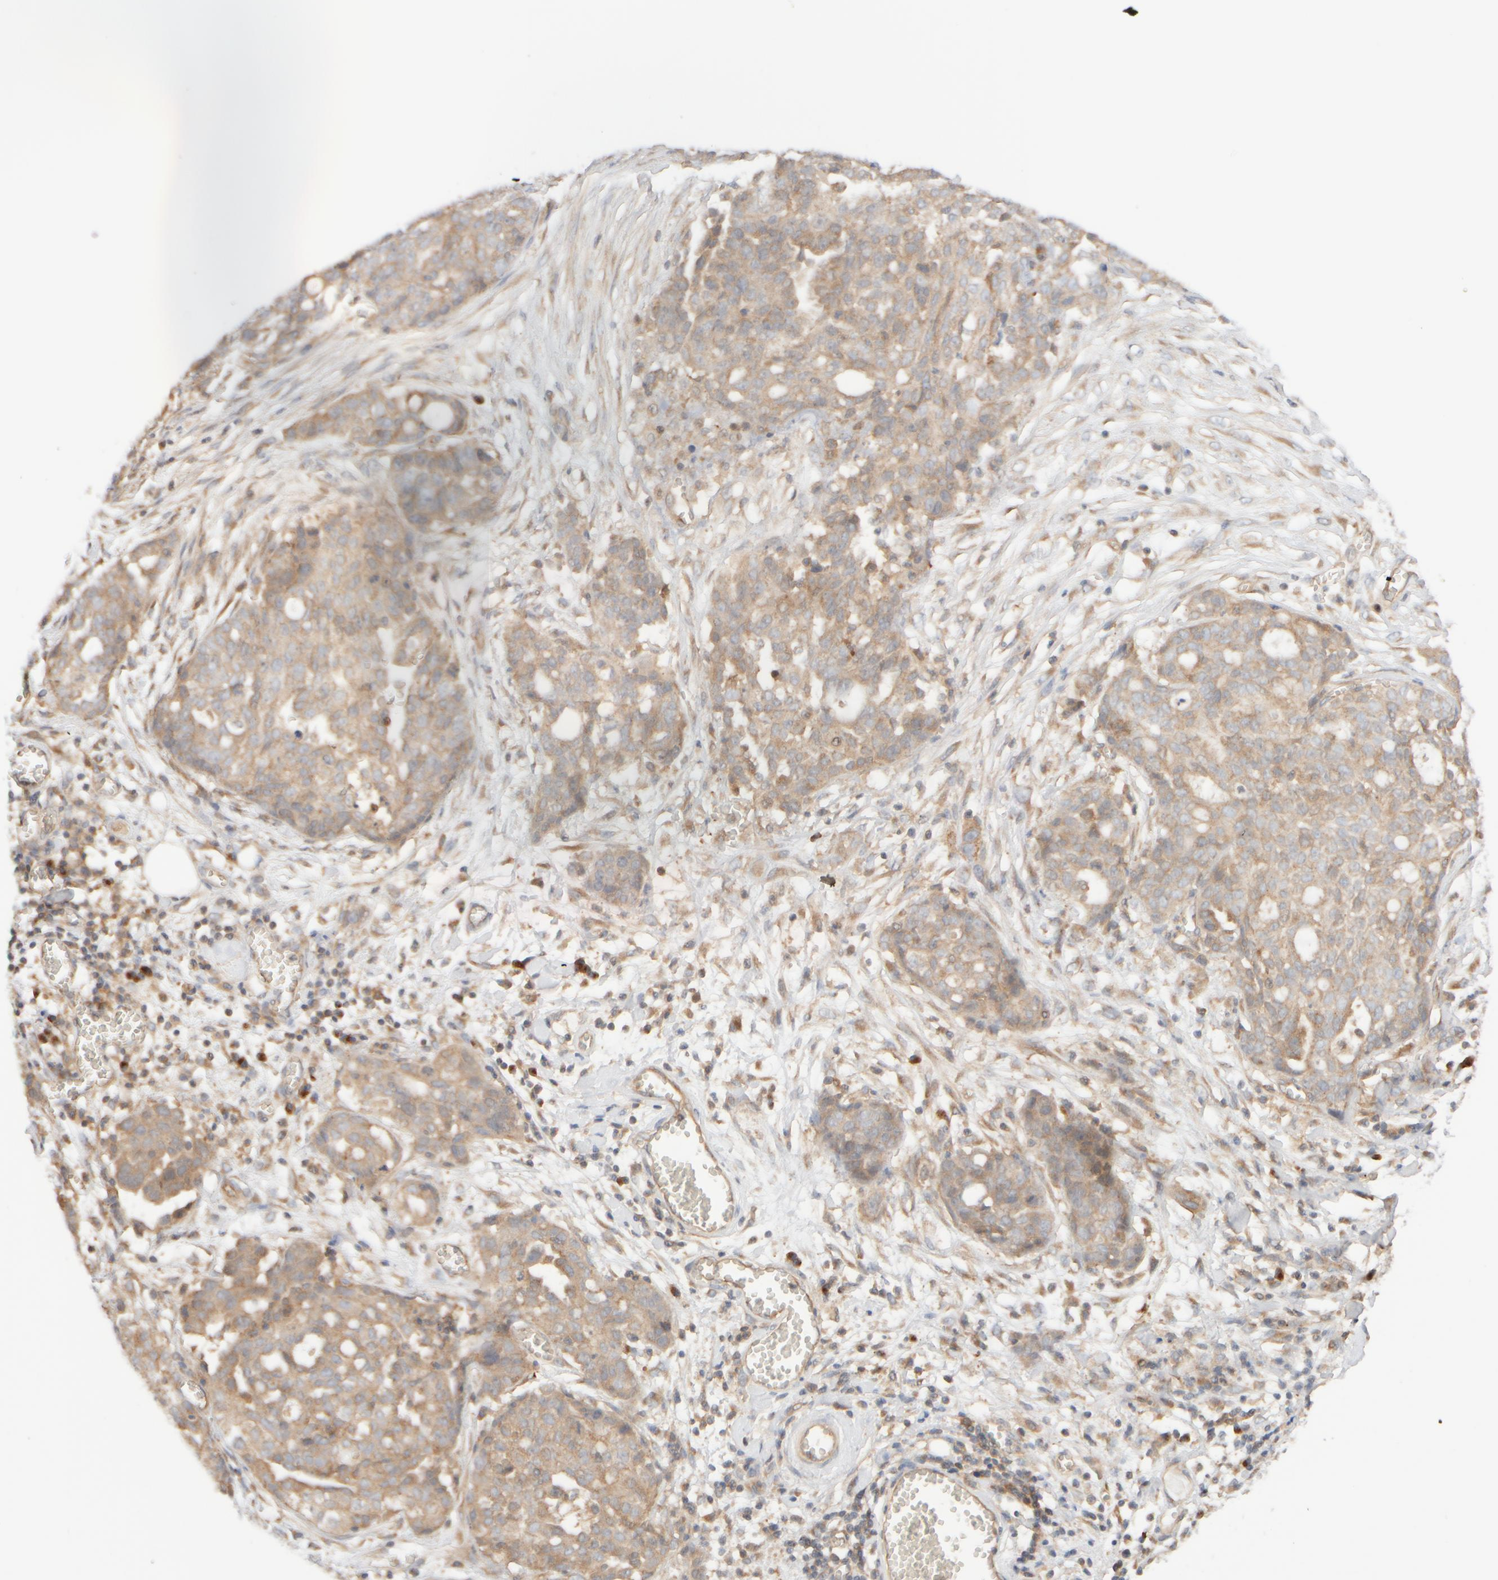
{"staining": {"intensity": "weak", "quantity": ">75%", "location": "cytoplasmic/membranous"}, "tissue": "ovarian cancer", "cell_type": "Tumor cells", "image_type": "cancer", "snomed": [{"axis": "morphology", "description": "Cystadenocarcinoma, serous, NOS"}, {"axis": "topography", "description": "Soft tissue"}, {"axis": "topography", "description": "Ovary"}], "caption": "Immunohistochemical staining of serous cystadenocarcinoma (ovarian) reveals low levels of weak cytoplasmic/membranous expression in about >75% of tumor cells.", "gene": "RABEP1", "patient": {"sex": "female", "age": 57}}